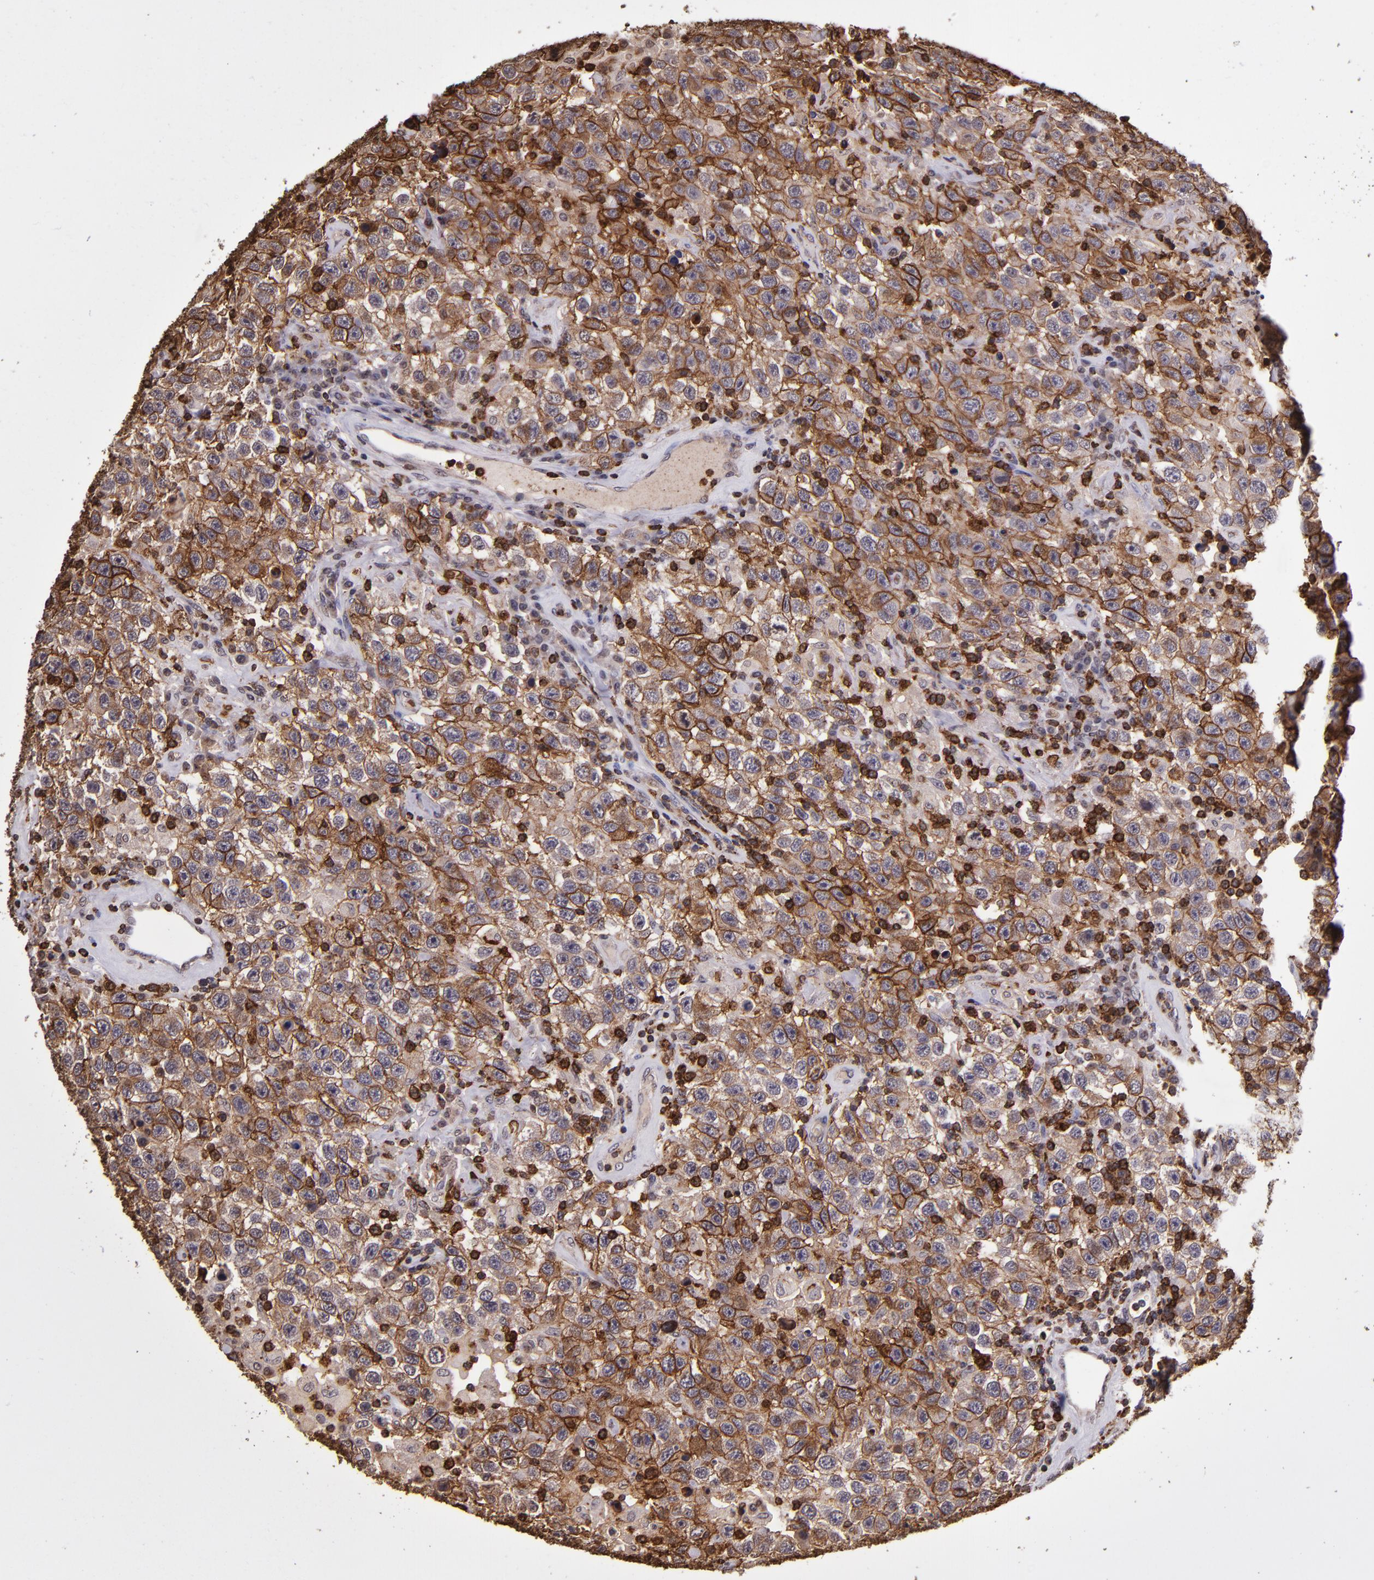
{"staining": {"intensity": "moderate", "quantity": ">75%", "location": "cytoplasmic/membranous"}, "tissue": "testis cancer", "cell_type": "Tumor cells", "image_type": "cancer", "snomed": [{"axis": "morphology", "description": "Seminoma, NOS"}, {"axis": "topography", "description": "Testis"}], "caption": "Protein staining of testis cancer tissue displays moderate cytoplasmic/membranous staining in about >75% of tumor cells.", "gene": "SLC2A3", "patient": {"sex": "male", "age": 41}}